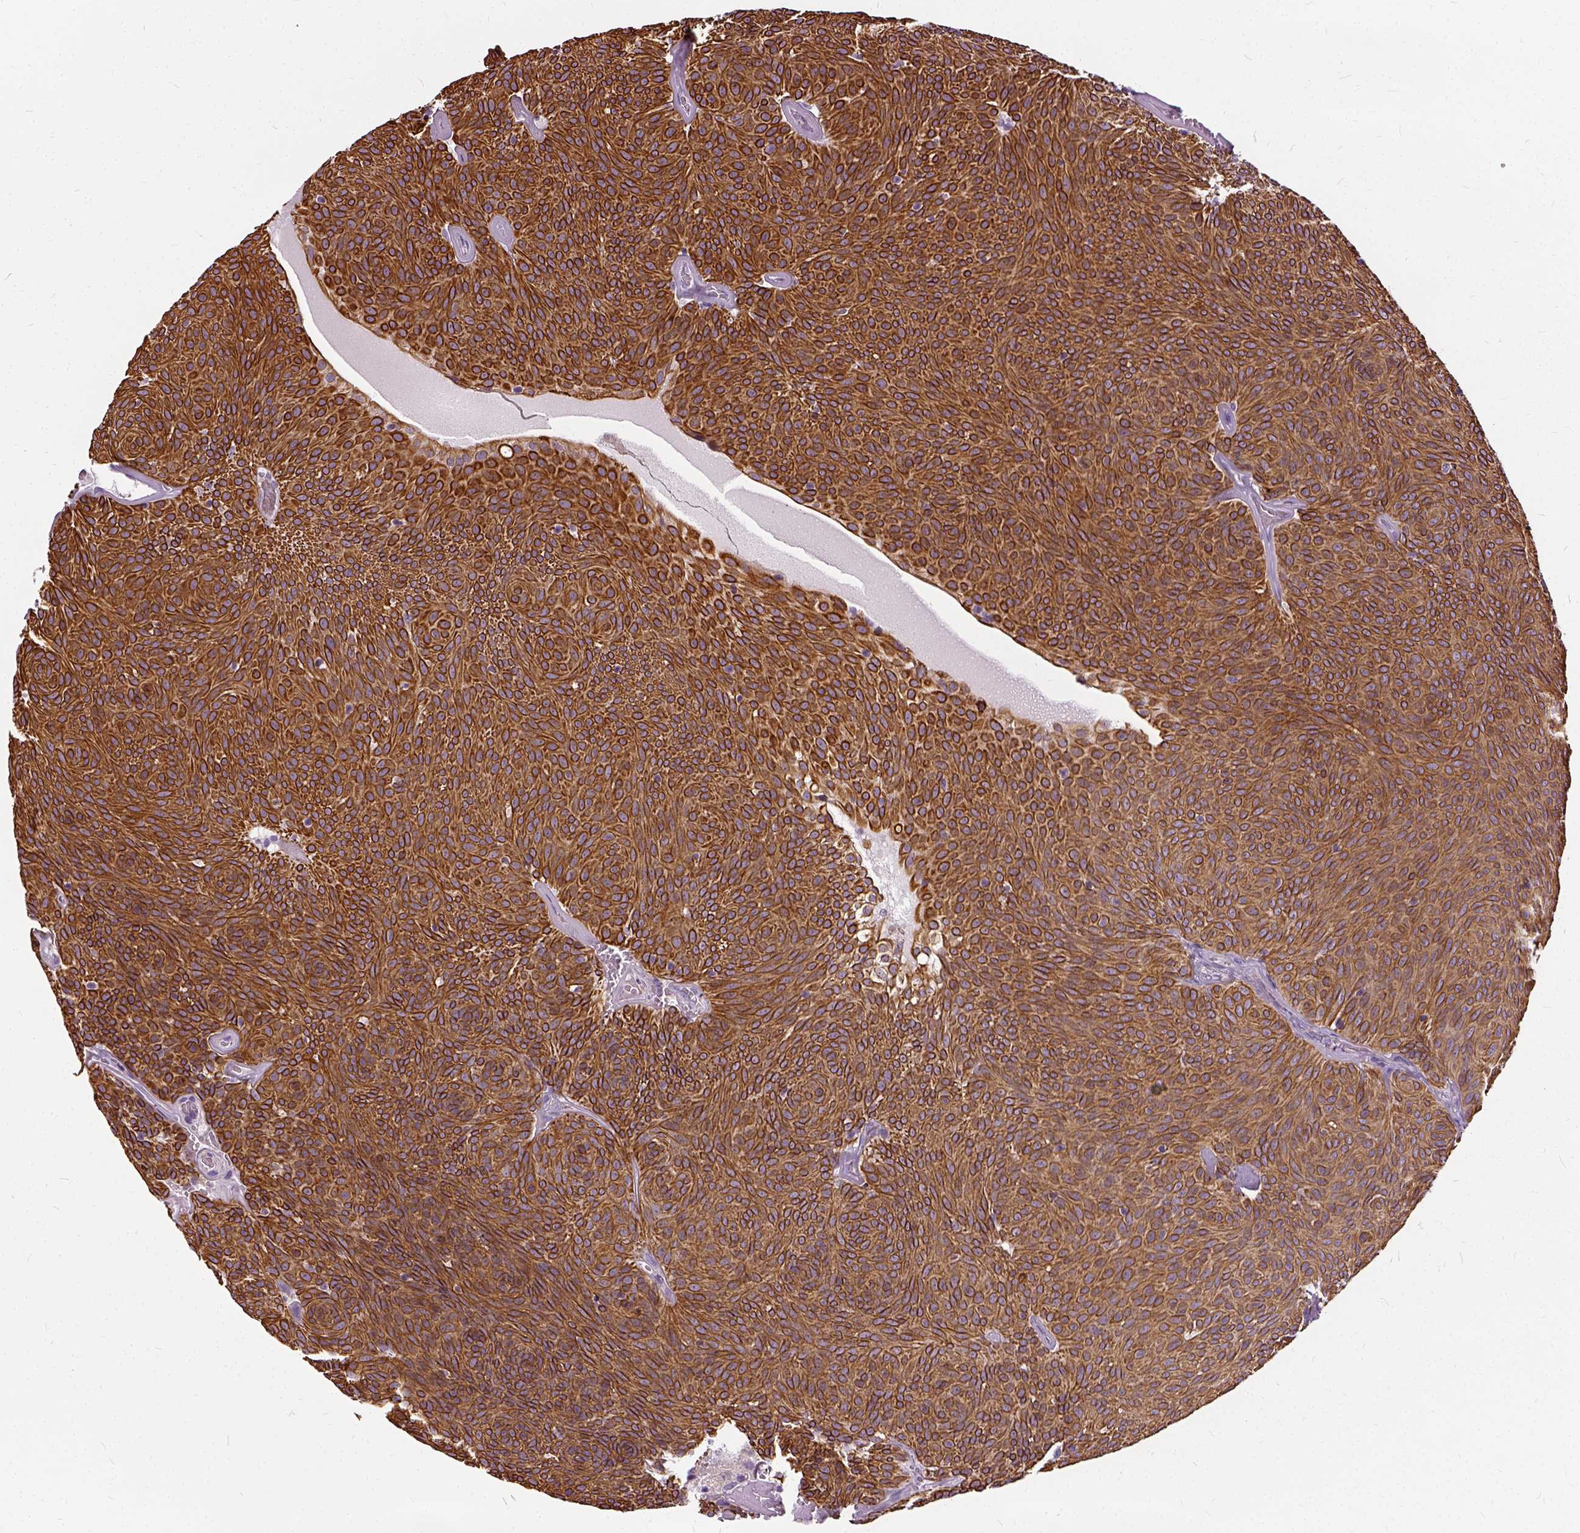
{"staining": {"intensity": "strong", "quantity": ">75%", "location": "cytoplasmic/membranous"}, "tissue": "urothelial cancer", "cell_type": "Tumor cells", "image_type": "cancer", "snomed": [{"axis": "morphology", "description": "Urothelial carcinoma, Low grade"}, {"axis": "topography", "description": "Urinary bladder"}], "caption": "High-magnification brightfield microscopy of low-grade urothelial carcinoma stained with DAB (3,3'-diaminobenzidine) (brown) and counterstained with hematoxylin (blue). tumor cells exhibit strong cytoplasmic/membranous expression is identified in about>75% of cells. The protein of interest is shown in brown color, while the nuclei are stained blue.", "gene": "ILRUN", "patient": {"sex": "male", "age": 77}}